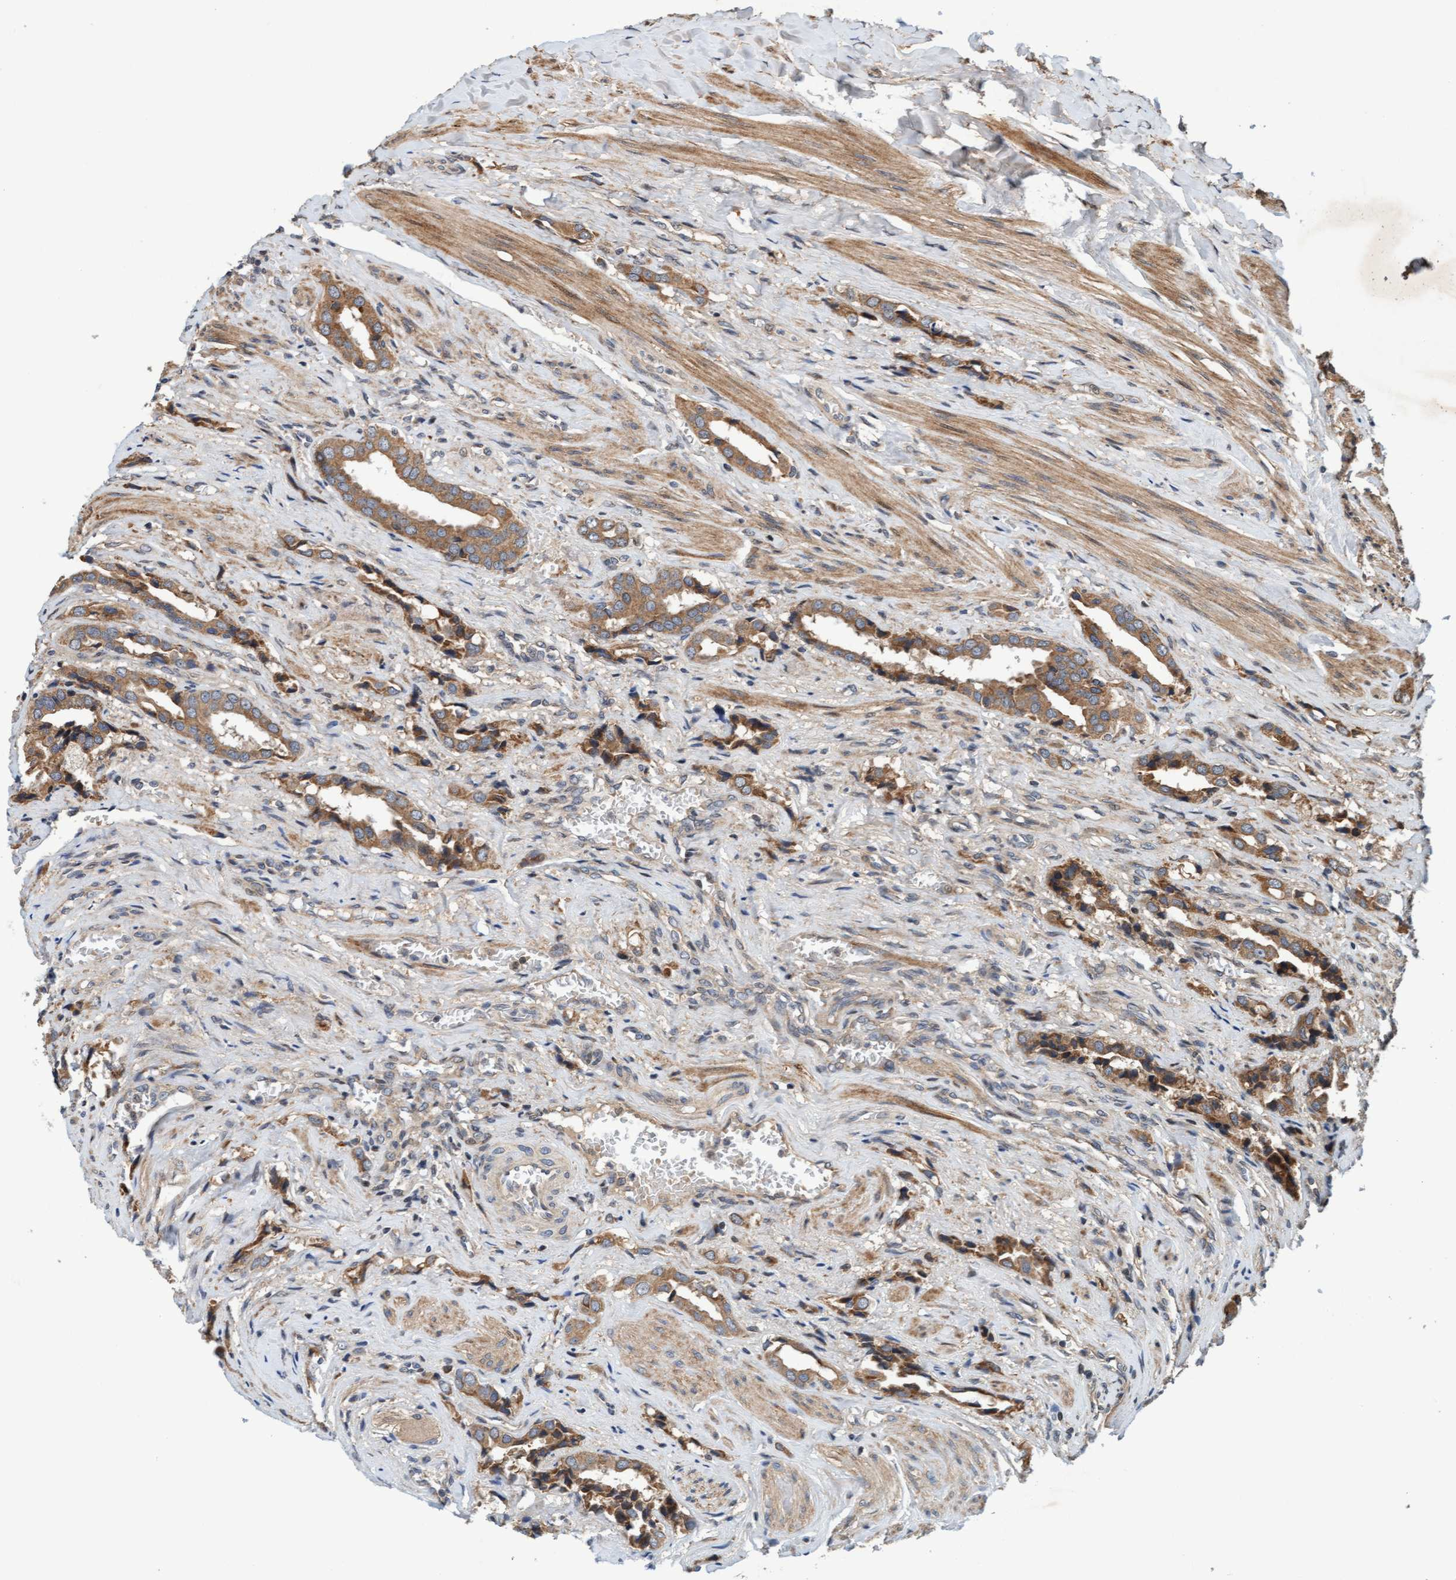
{"staining": {"intensity": "moderate", "quantity": ">75%", "location": "cytoplasmic/membranous"}, "tissue": "prostate cancer", "cell_type": "Tumor cells", "image_type": "cancer", "snomed": [{"axis": "morphology", "description": "Adenocarcinoma, High grade"}, {"axis": "topography", "description": "Prostate"}], "caption": "A micrograph showing moderate cytoplasmic/membranous staining in about >75% of tumor cells in prostate adenocarcinoma (high-grade), as visualized by brown immunohistochemical staining.", "gene": "MLXIP", "patient": {"sex": "male", "age": 52}}